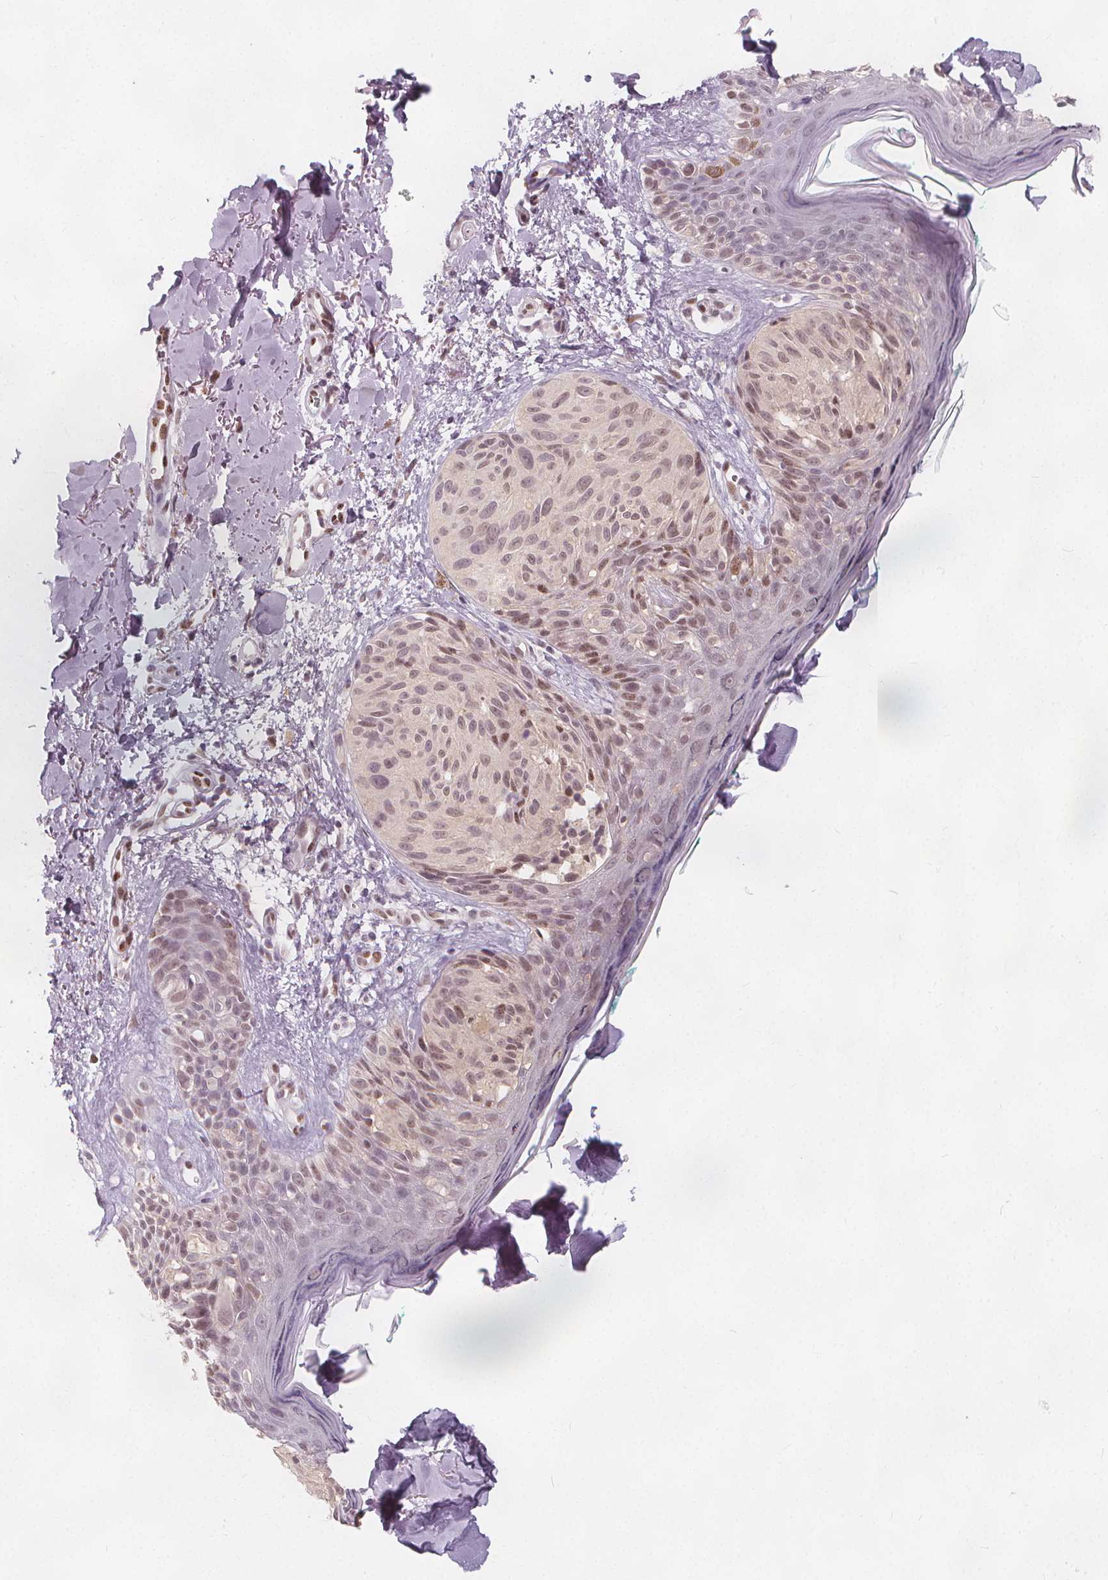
{"staining": {"intensity": "weak", "quantity": ">75%", "location": "cytoplasmic/membranous"}, "tissue": "melanoma", "cell_type": "Tumor cells", "image_type": "cancer", "snomed": [{"axis": "morphology", "description": "Malignant melanoma, NOS"}, {"axis": "topography", "description": "Skin"}], "caption": "This histopathology image exhibits immunohistochemistry (IHC) staining of malignant melanoma, with low weak cytoplasmic/membranous staining in about >75% of tumor cells.", "gene": "DRC3", "patient": {"sex": "female", "age": 87}}